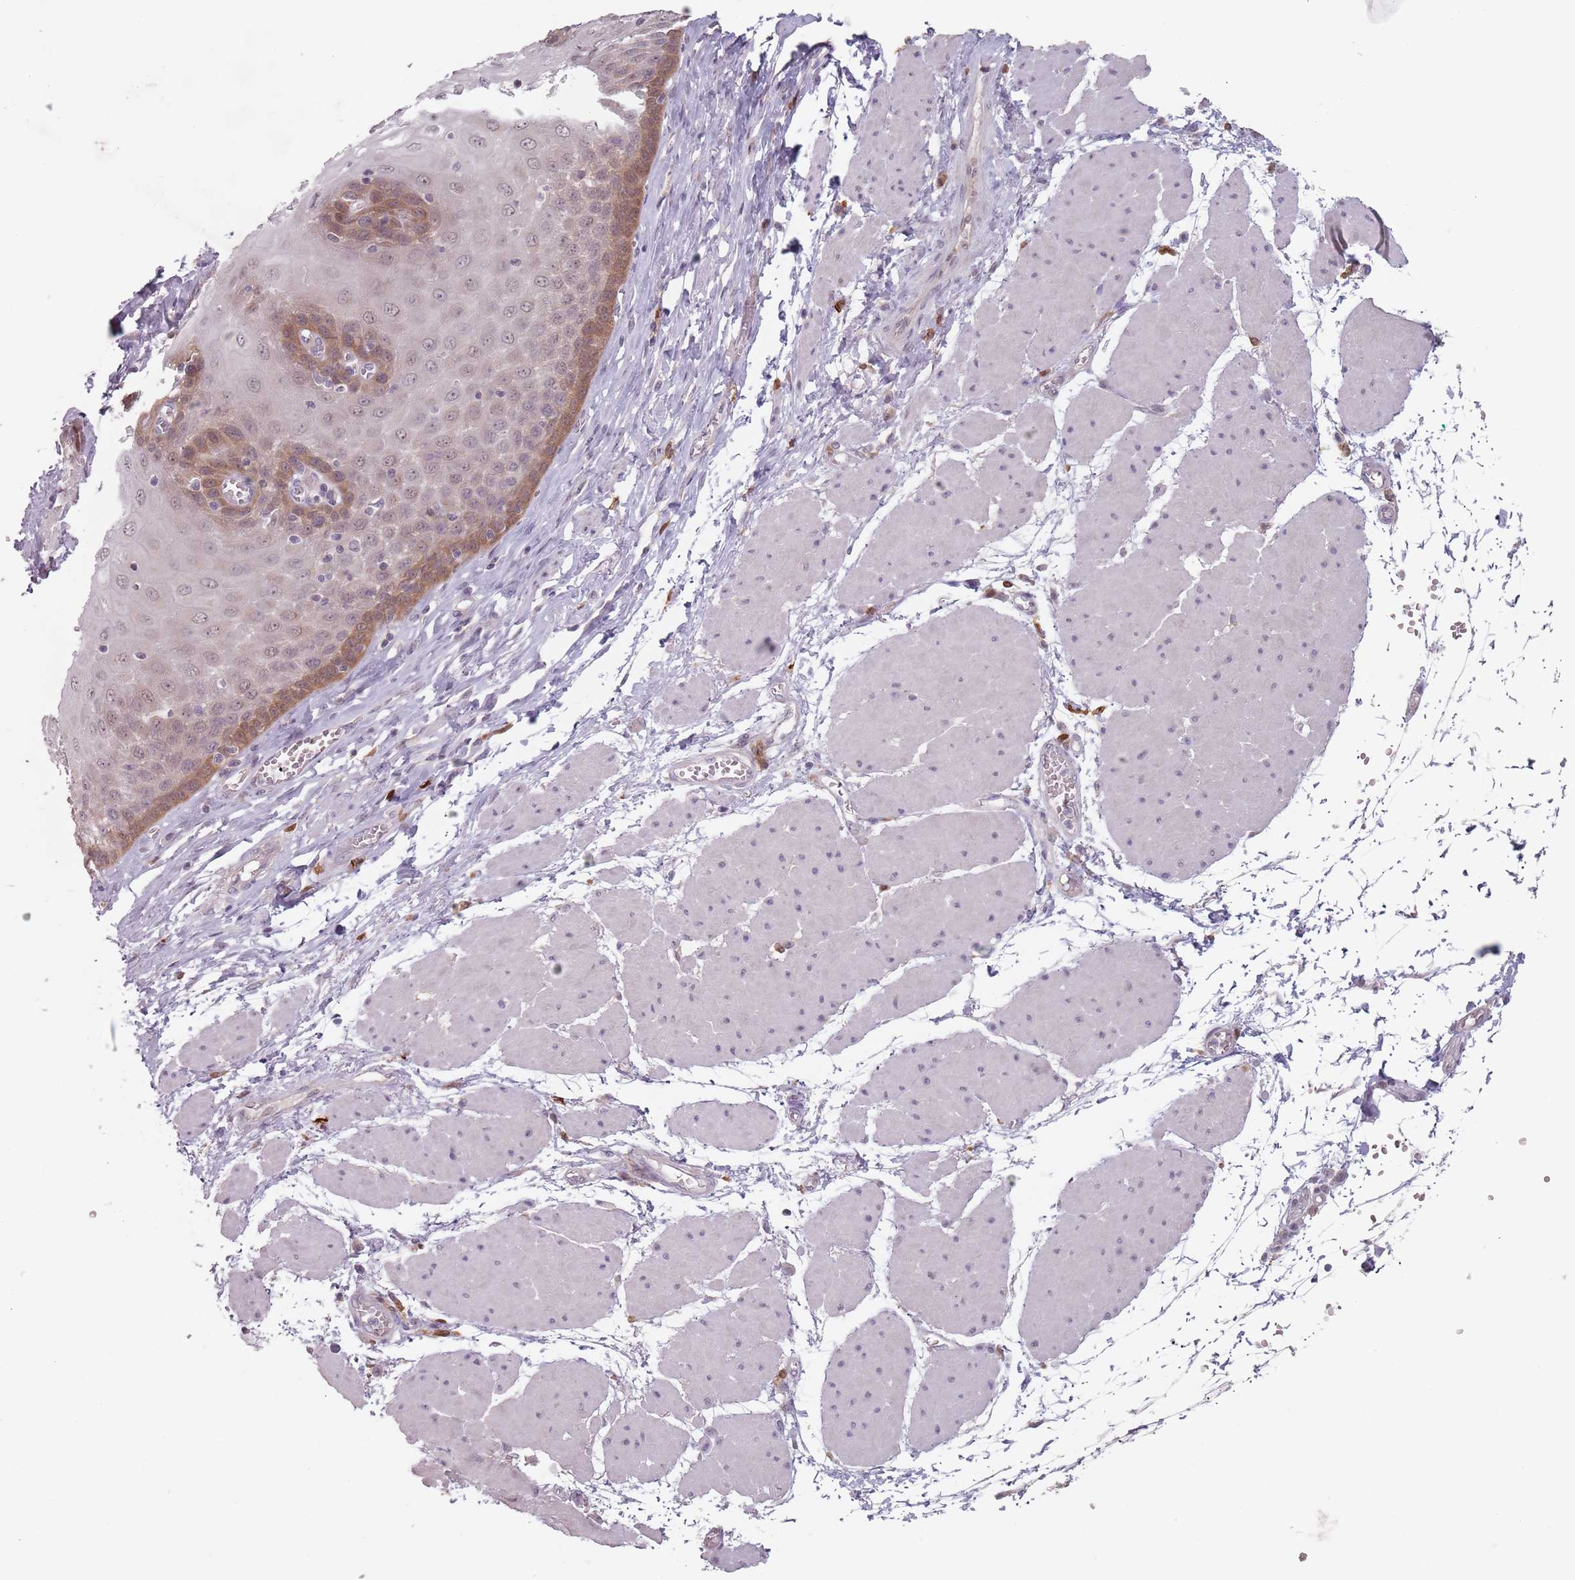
{"staining": {"intensity": "moderate", "quantity": "25%-75%", "location": "cytoplasmic/membranous"}, "tissue": "esophagus", "cell_type": "Squamous epithelial cells", "image_type": "normal", "snomed": [{"axis": "morphology", "description": "Normal tissue, NOS"}, {"axis": "topography", "description": "Esophagus"}], "caption": "The immunohistochemical stain labels moderate cytoplasmic/membranous expression in squamous epithelial cells of benign esophagus.", "gene": "NAXE", "patient": {"sex": "male", "age": 60}}